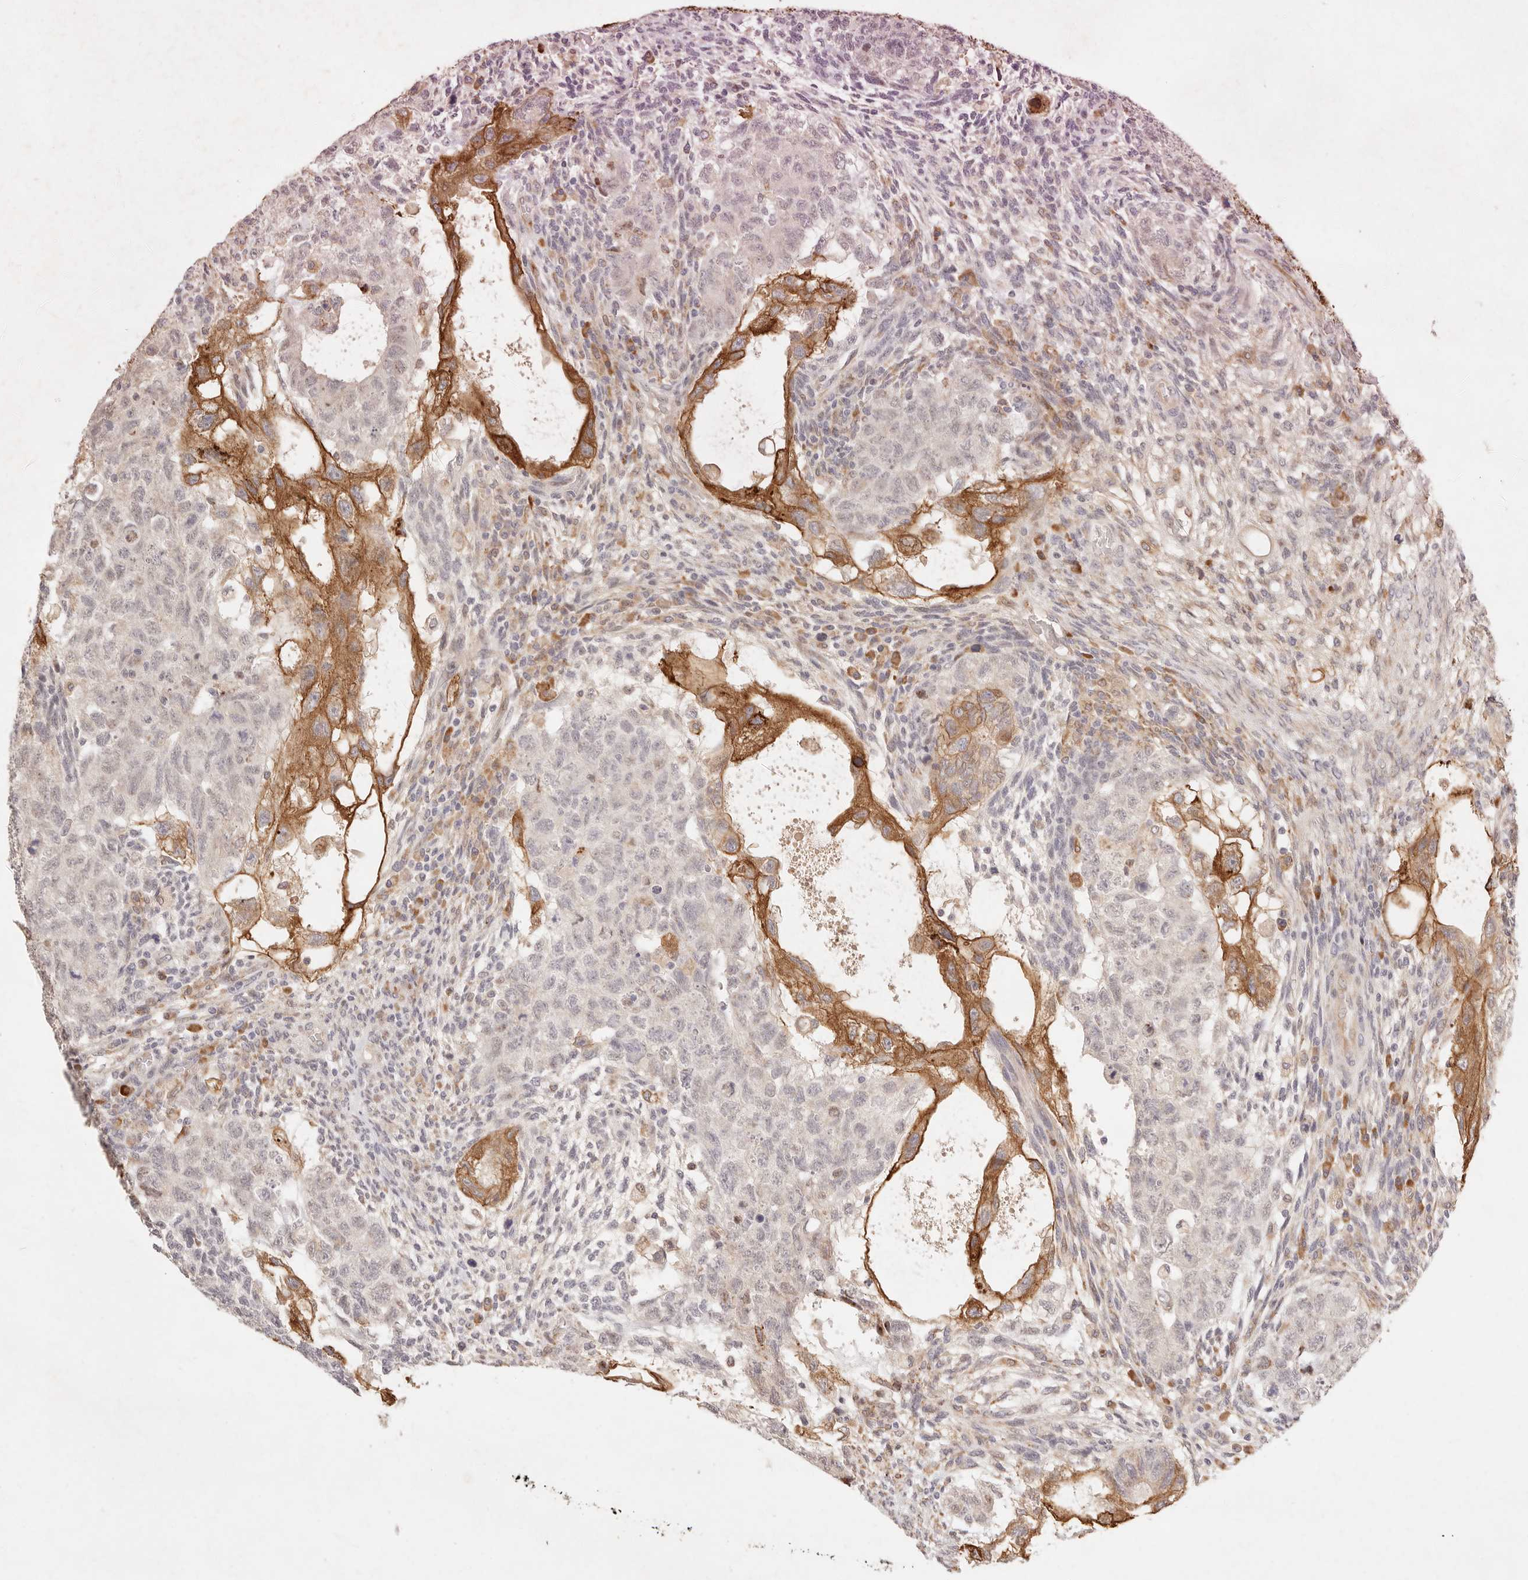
{"staining": {"intensity": "strong", "quantity": "<25%", "location": "cytoplasmic/membranous"}, "tissue": "testis cancer", "cell_type": "Tumor cells", "image_type": "cancer", "snomed": [{"axis": "morphology", "description": "Normal tissue, NOS"}, {"axis": "morphology", "description": "Carcinoma, Embryonal, NOS"}, {"axis": "topography", "description": "Testis"}], "caption": "The image shows immunohistochemical staining of testis cancer (embryonal carcinoma). There is strong cytoplasmic/membranous staining is appreciated in approximately <25% of tumor cells.", "gene": "C1orf127", "patient": {"sex": "male", "age": 36}}